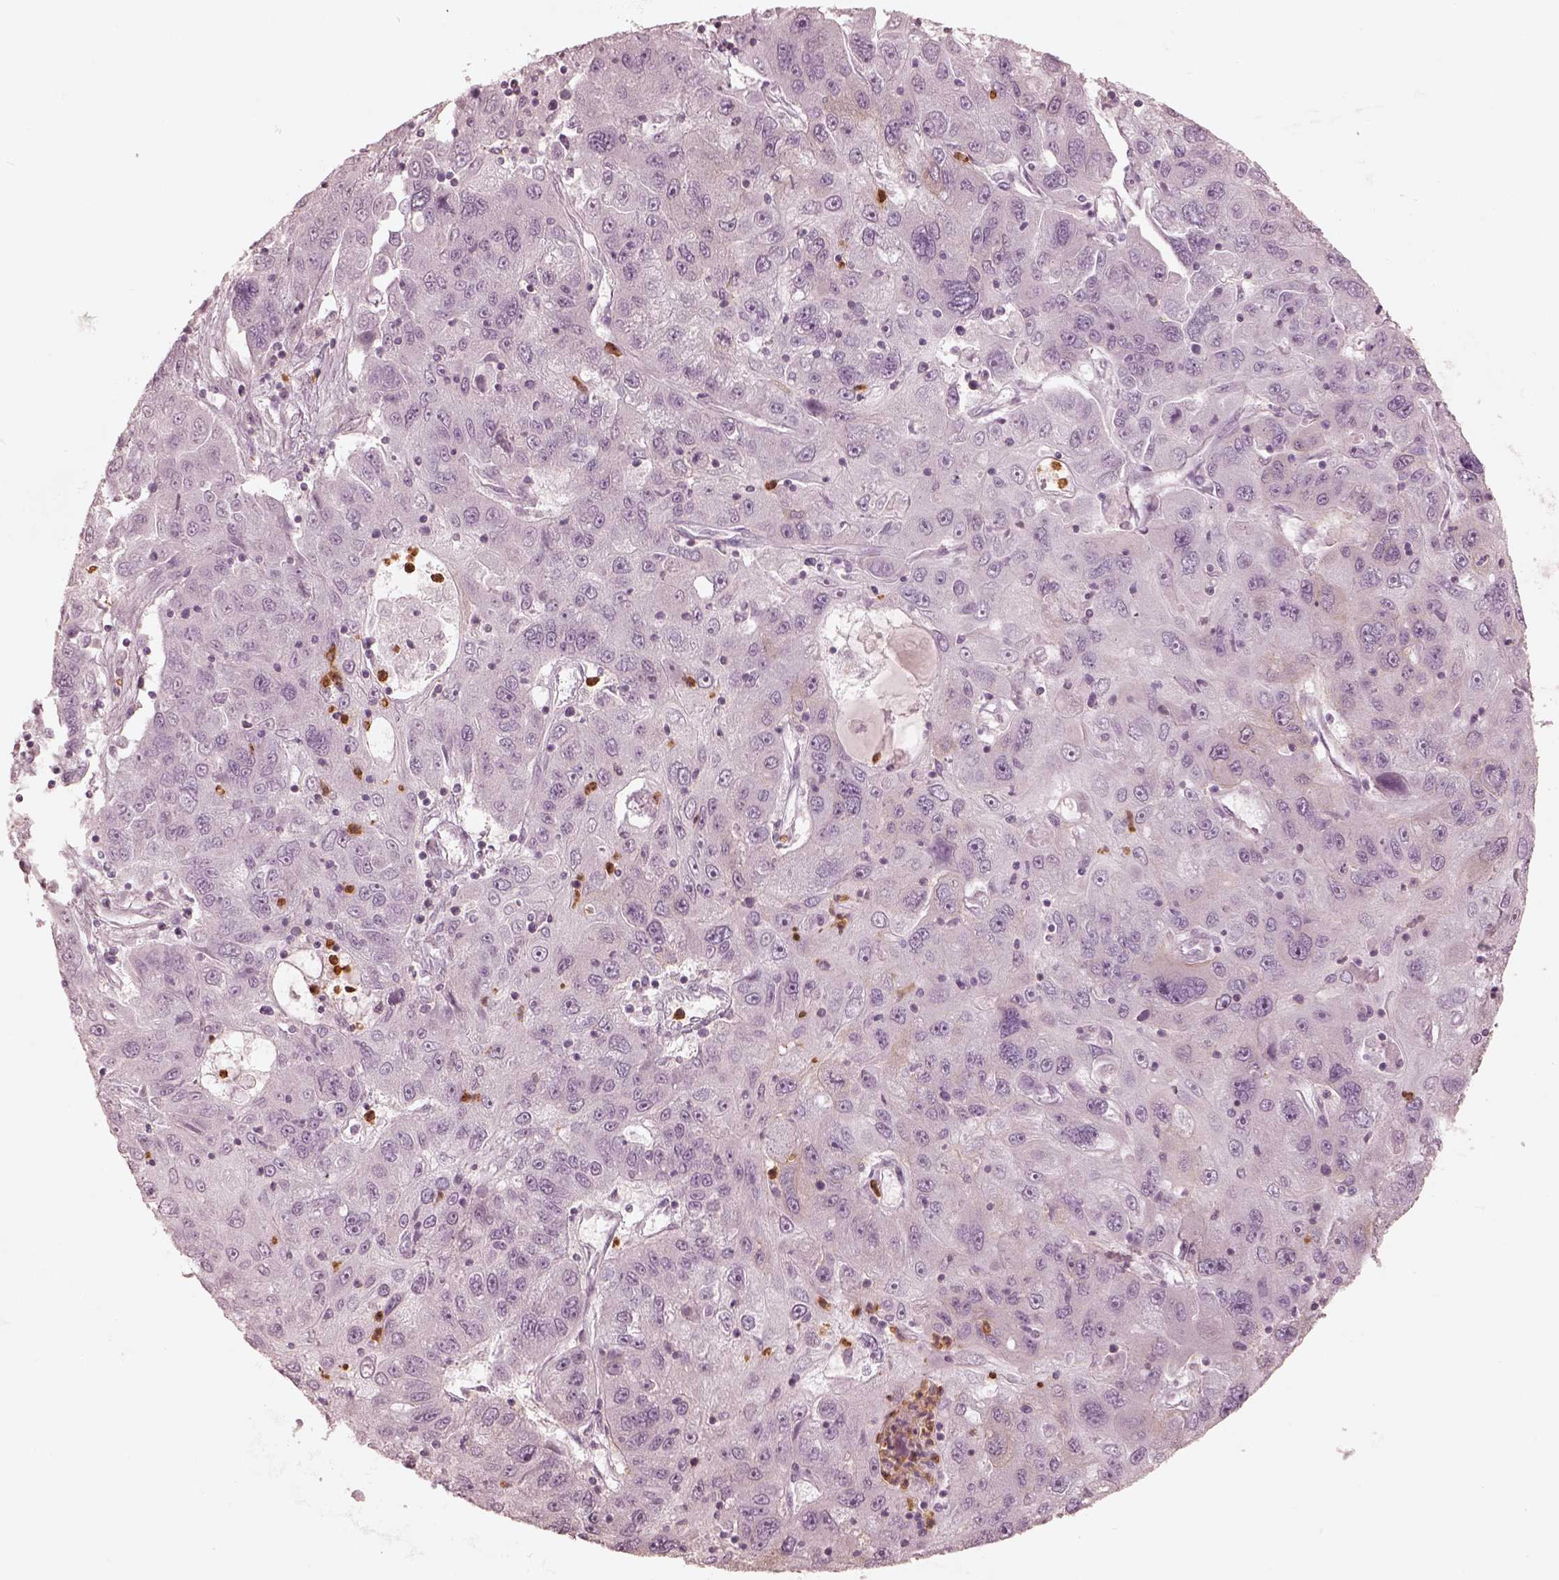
{"staining": {"intensity": "negative", "quantity": "none", "location": "none"}, "tissue": "stomach cancer", "cell_type": "Tumor cells", "image_type": "cancer", "snomed": [{"axis": "morphology", "description": "Adenocarcinoma, NOS"}, {"axis": "topography", "description": "Stomach"}], "caption": "Image shows no significant protein staining in tumor cells of stomach adenocarcinoma.", "gene": "GPRIN1", "patient": {"sex": "male", "age": 56}}